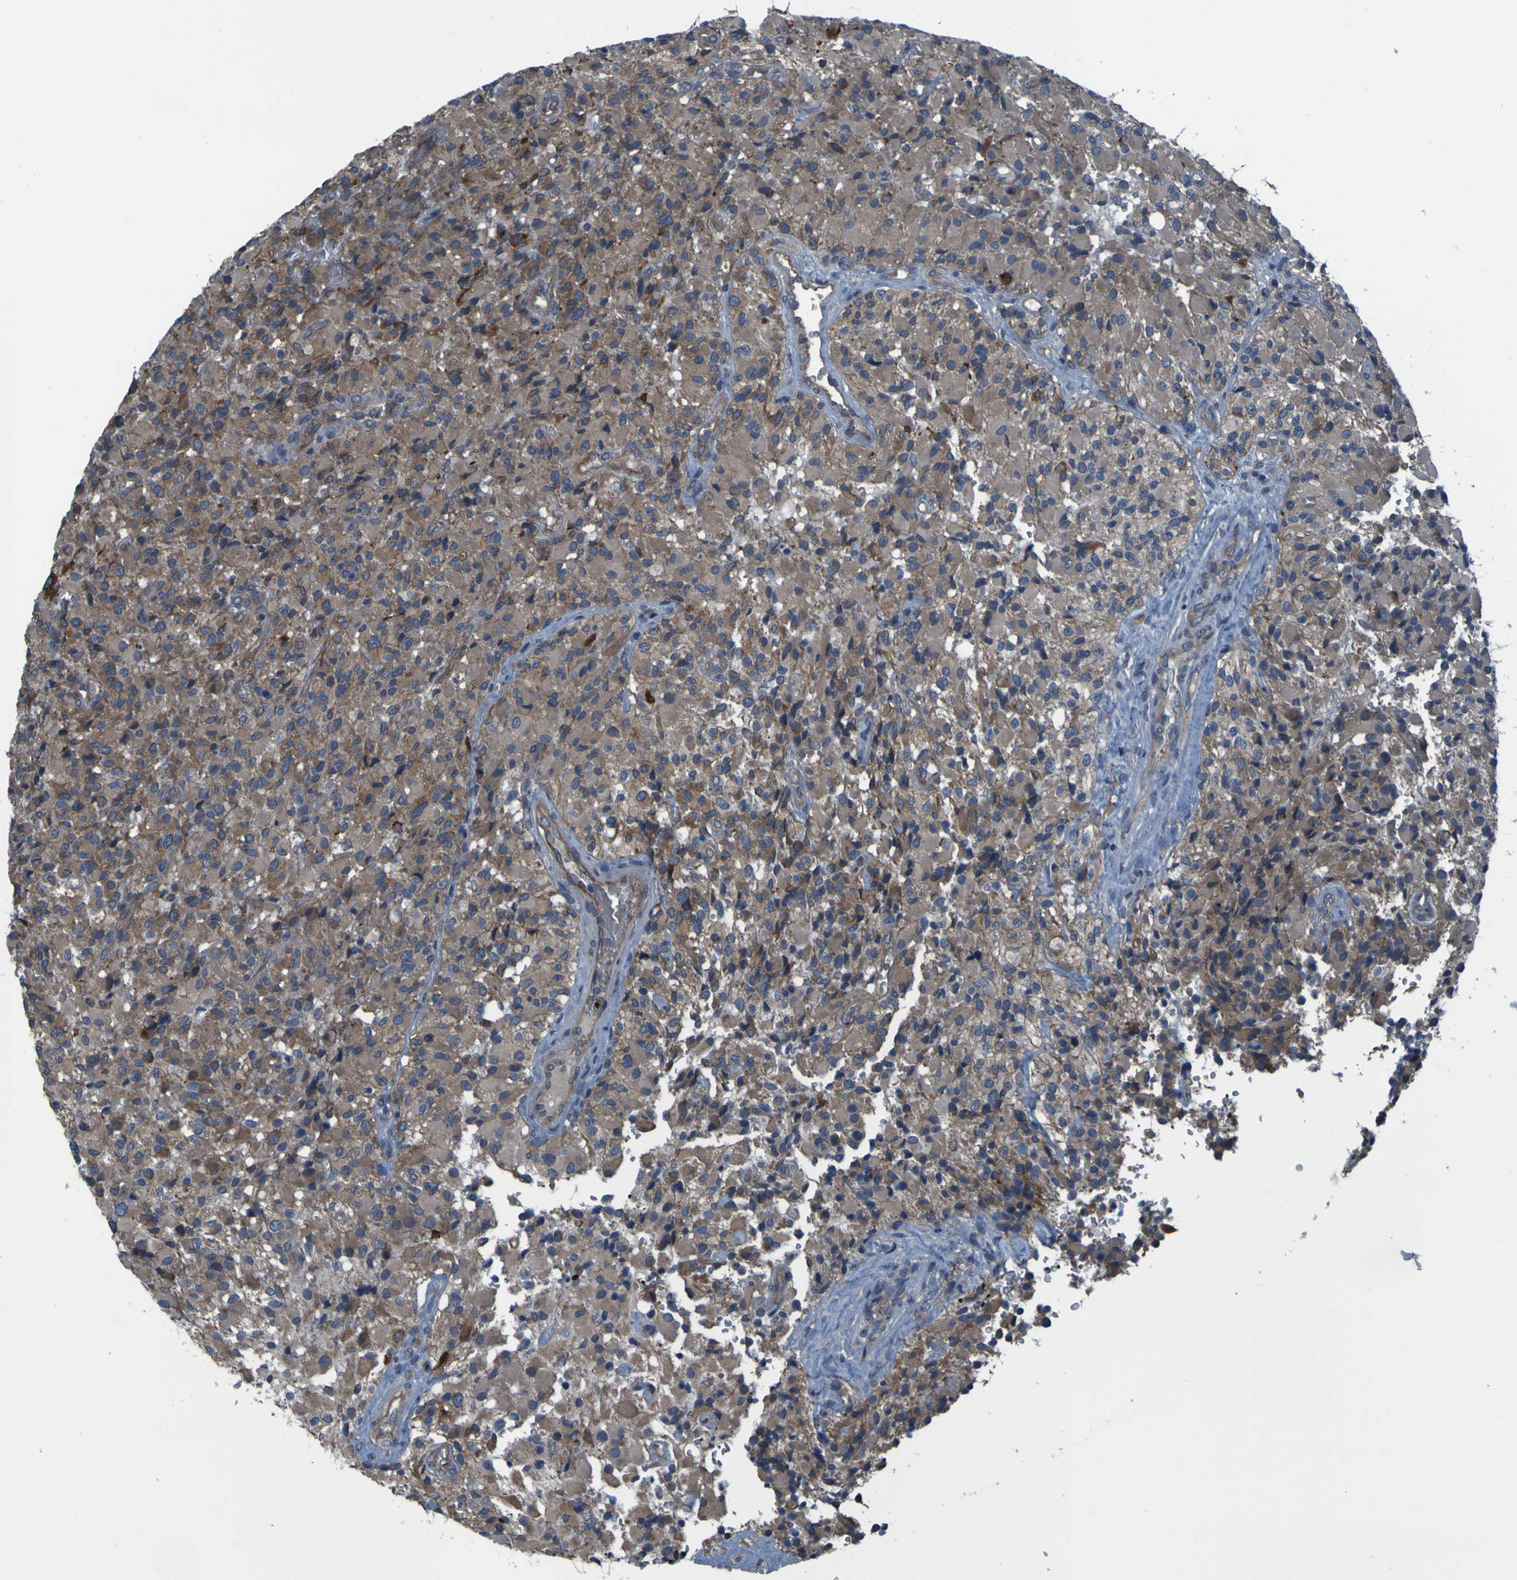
{"staining": {"intensity": "moderate", "quantity": ">75%", "location": "cytoplasmic/membranous"}, "tissue": "glioma", "cell_type": "Tumor cells", "image_type": "cancer", "snomed": [{"axis": "morphology", "description": "Glioma, malignant, High grade"}, {"axis": "topography", "description": "Brain"}], "caption": "Immunohistochemical staining of human glioma reveals medium levels of moderate cytoplasmic/membranous protein expression in about >75% of tumor cells. The protein is shown in brown color, while the nuclei are stained blue.", "gene": "GRAMD1A", "patient": {"sex": "male", "age": 71}}